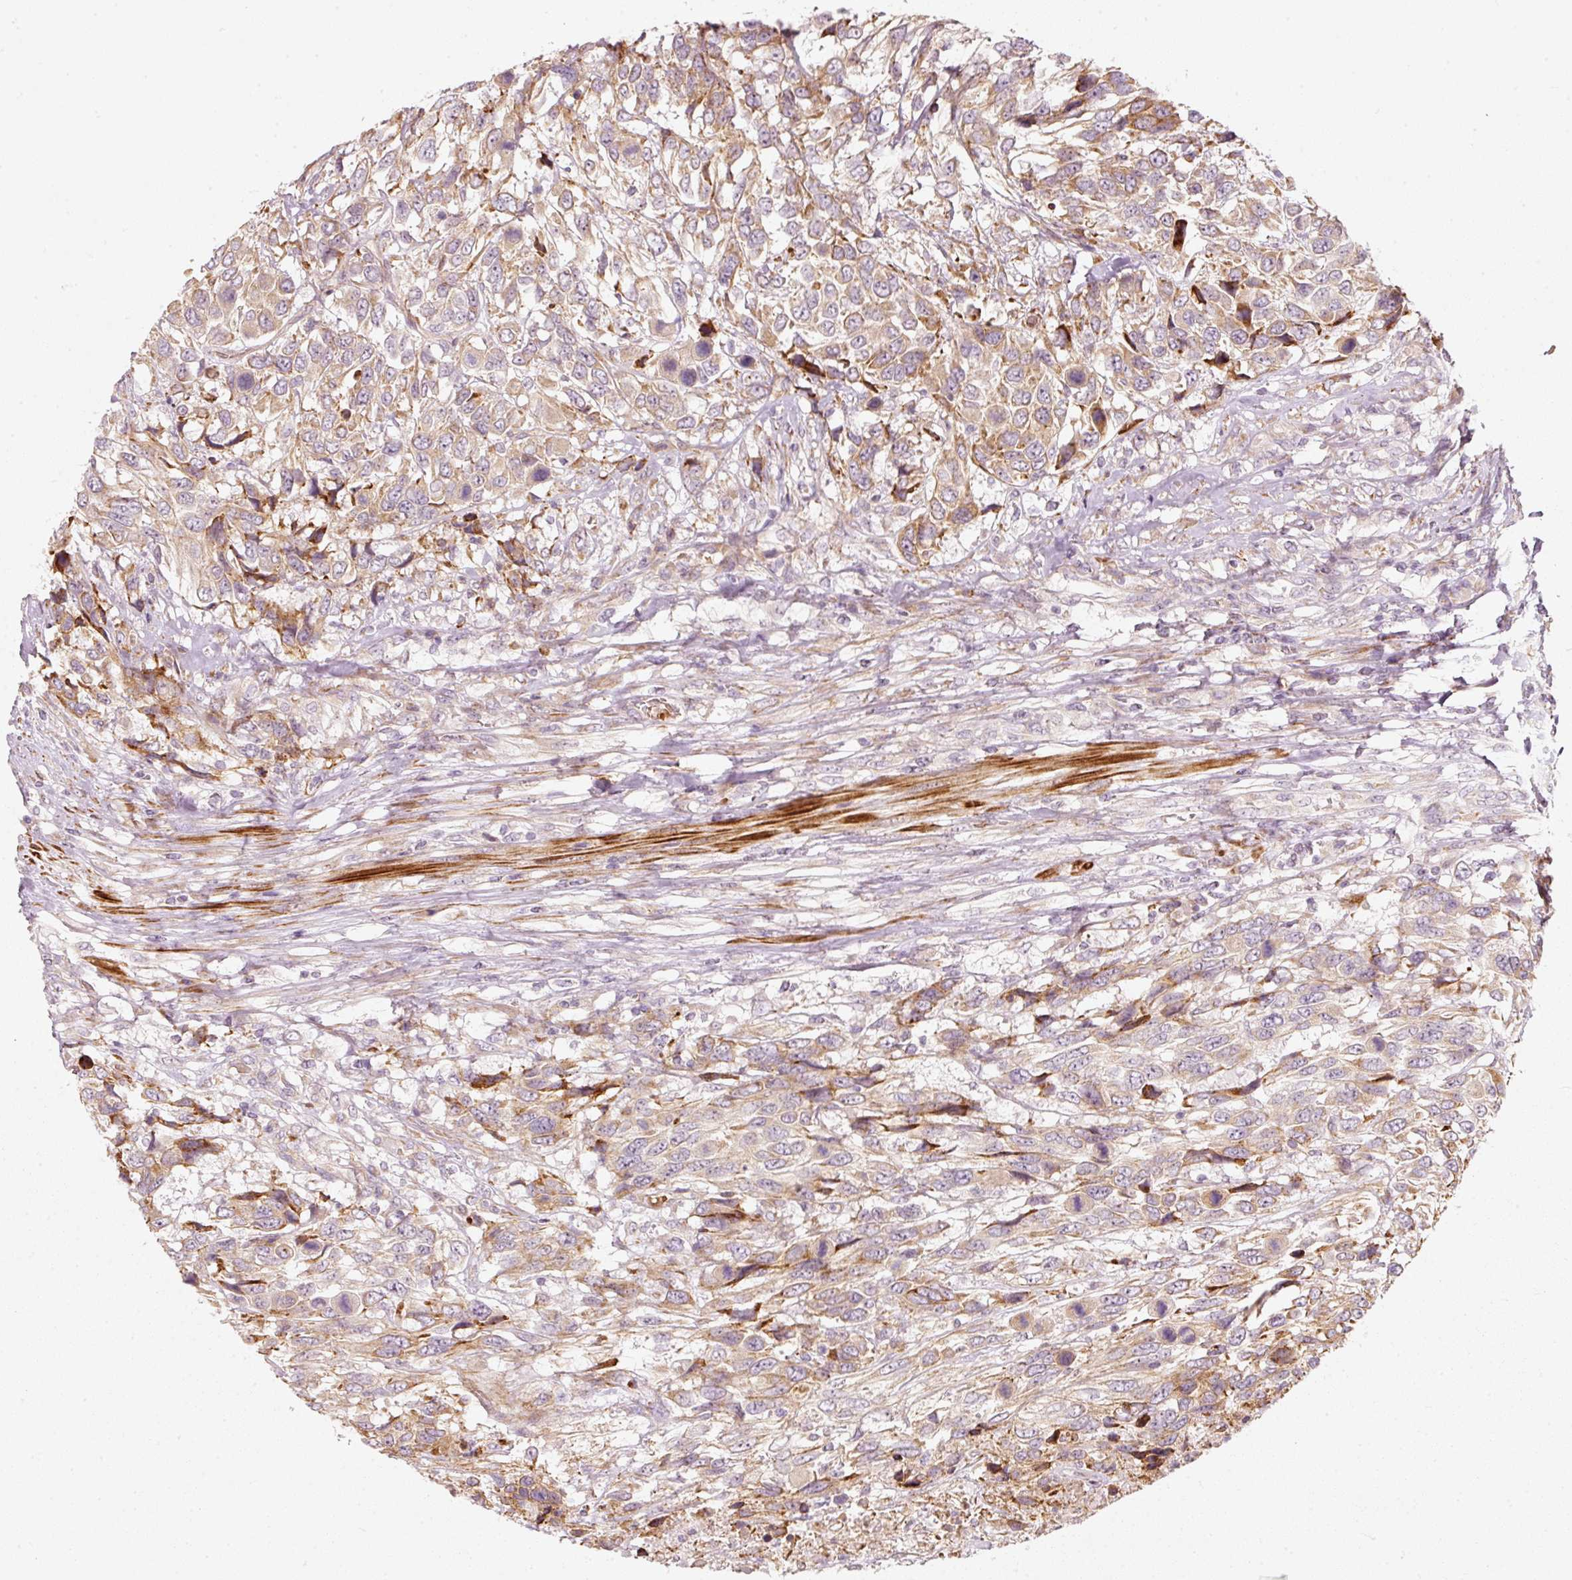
{"staining": {"intensity": "moderate", "quantity": "25%-75%", "location": "cytoplasmic/membranous"}, "tissue": "urothelial cancer", "cell_type": "Tumor cells", "image_type": "cancer", "snomed": [{"axis": "morphology", "description": "Urothelial carcinoma, High grade"}, {"axis": "topography", "description": "Urinary bladder"}], "caption": "Protein expression analysis of urothelial carcinoma (high-grade) demonstrates moderate cytoplasmic/membranous staining in about 25%-75% of tumor cells. (Stains: DAB in brown, nuclei in blue, Microscopy: brightfield microscopy at high magnification).", "gene": "KCNQ1", "patient": {"sex": "female", "age": 70}}